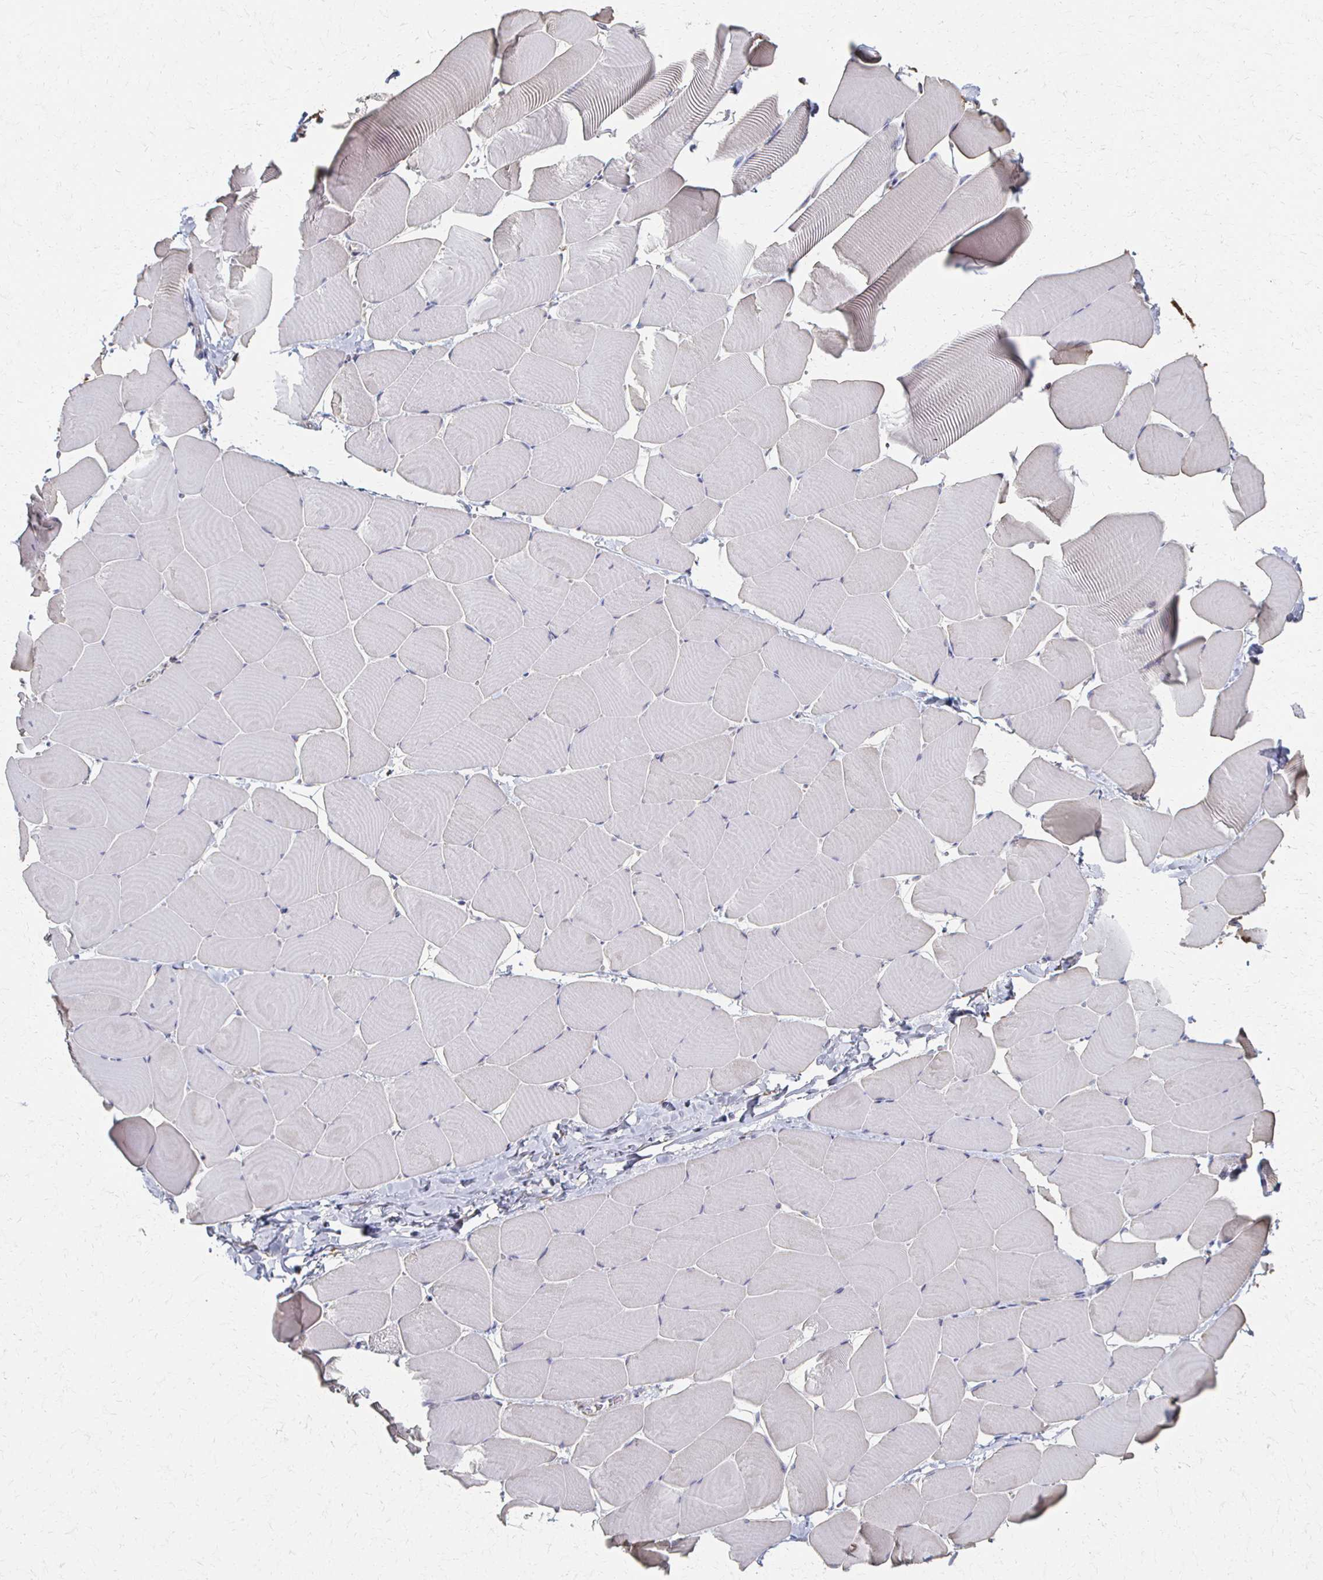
{"staining": {"intensity": "negative", "quantity": "none", "location": "none"}, "tissue": "skeletal muscle", "cell_type": "Myocytes", "image_type": "normal", "snomed": [{"axis": "morphology", "description": "Normal tissue, NOS"}, {"axis": "topography", "description": "Skeletal muscle"}], "caption": "A high-resolution histopathology image shows immunohistochemistry staining of unremarkable skeletal muscle, which reveals no significant staining in myocytes. Brightfield microscopy of immunohistochemistry stained with DAB (3,3'-diaminobenzidine) (brown) and hematoxylin (blue), captured at high magnification.", "gene": "ATP1A3", "patient": {"sex": "male", "age": 25}}